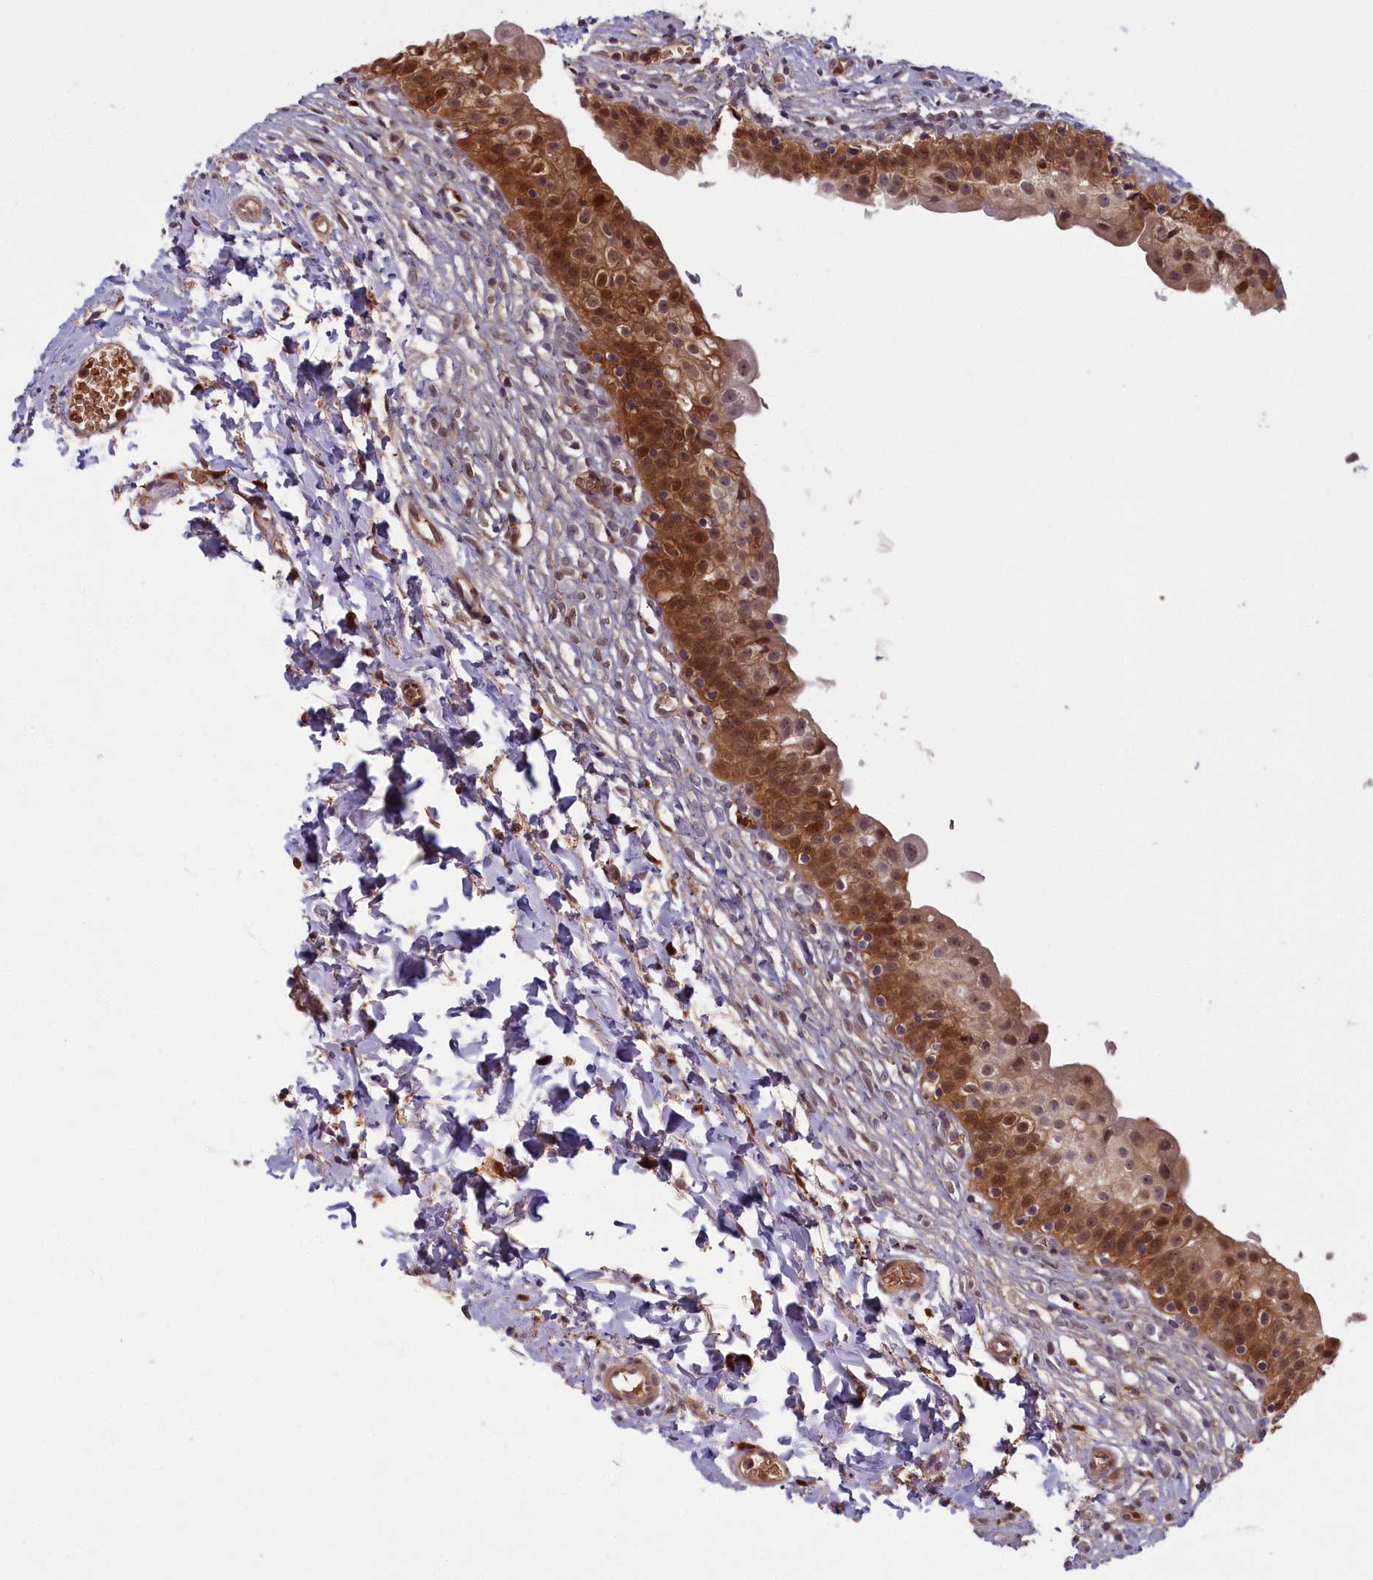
{"staining": {"intensity": "moderate", "quantity": ">75%", "location": "cytoplasmic/membranous,nuclear"}, "tissue": "urinary bladder", "cell_type": "Urothelial cells", "image_type": "normal", "snomed": [{"axis": "morphology", "description": "Normal tissue, NOS"}, {"axis": "topography", "description": "Urinary bladder"}], "caption": "Urinary bladder stained with a brown dye exhibits moderate cytoplasmic/membranous,nuclear positive expression in approximately >75% of urothelial cells.", "gene": "BLVRB", "patient": {"sex": "male", "age": 55}}